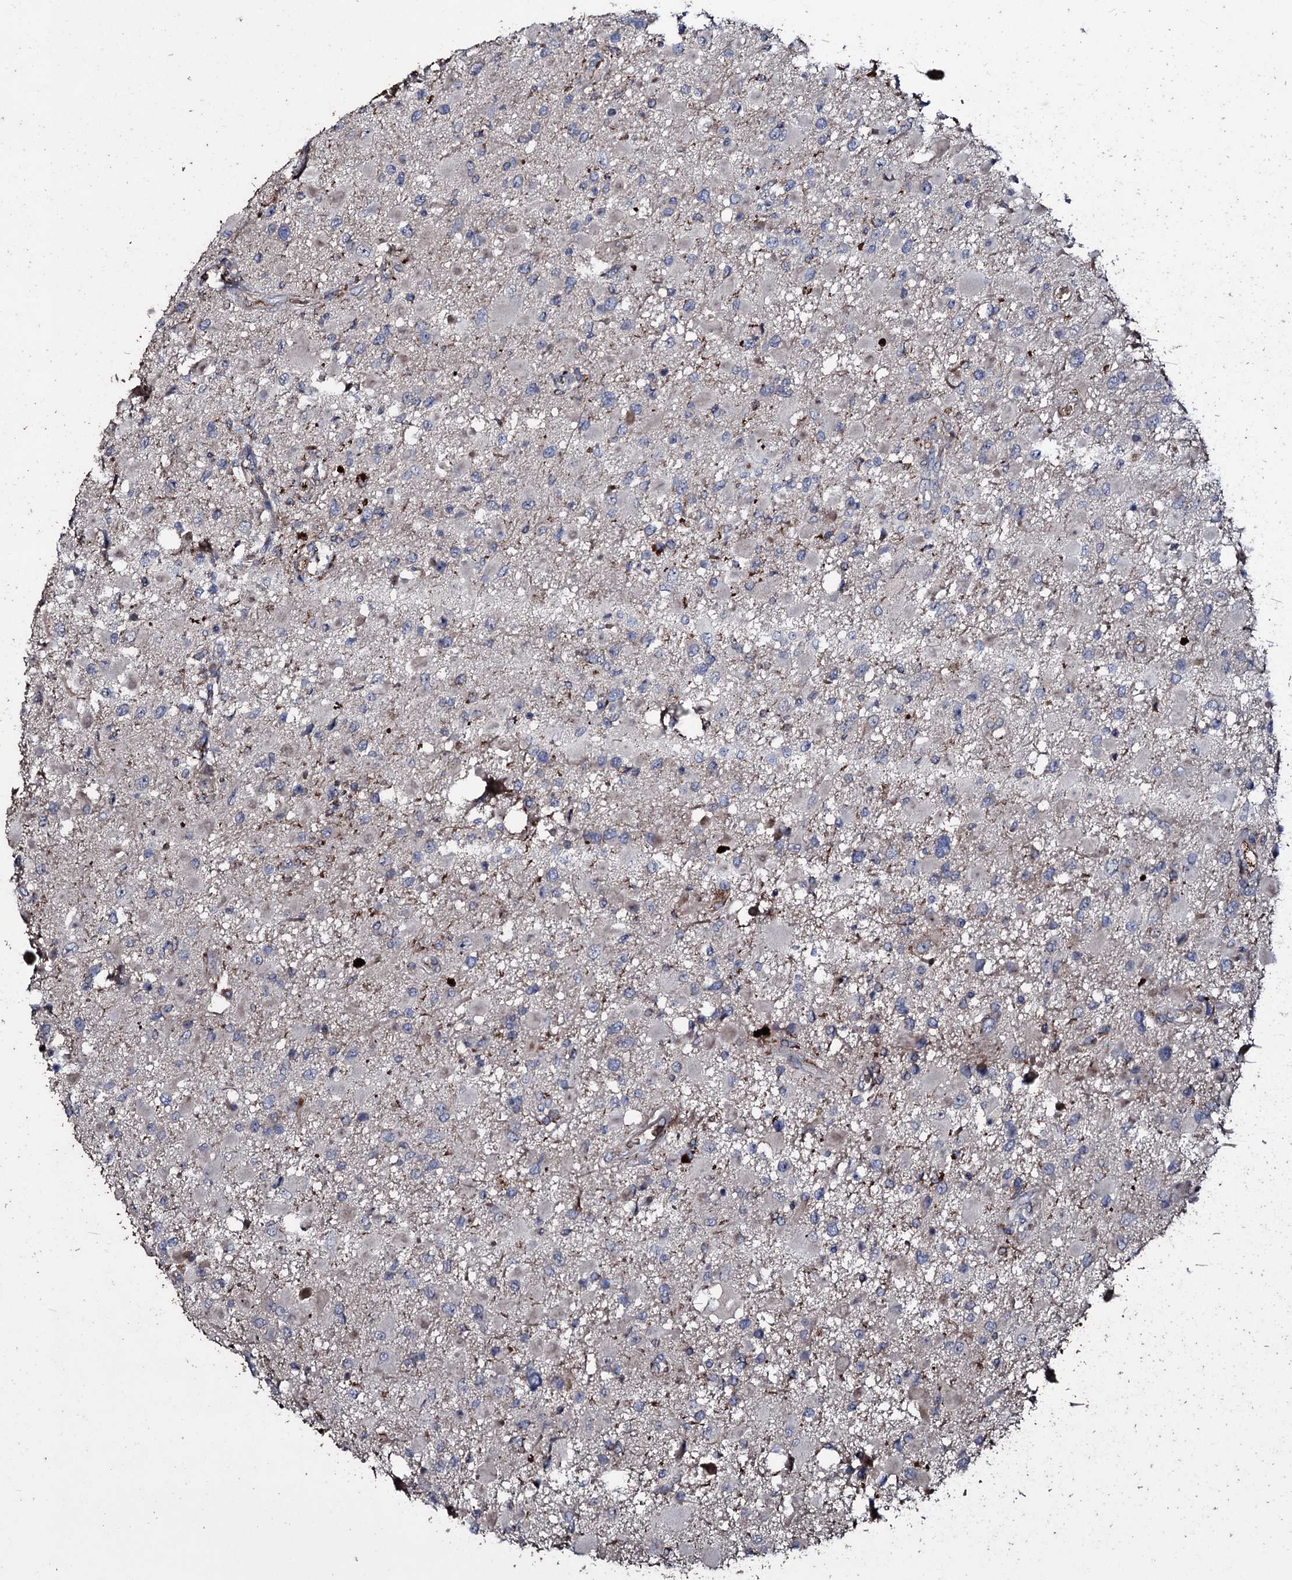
{"staining": {"intensity": "negative", "quantity": "none", "location": "none"}, "tissue": "glioma", "cell_type": "Tumor cells", "image_type": "cancer", "snomed": [{"axis": "morphology", "description": "Glioma, malignant, High grade"}, {"axis": "topography", "description": "Brain"}], "caption": "Human malignant glioma (high-grade) stained for a protein using immunohistochemistry exhibits no positivity in tumor cells.", "gene": "ZSWIM8", "patient": {"sex": "male", "age": 53}}